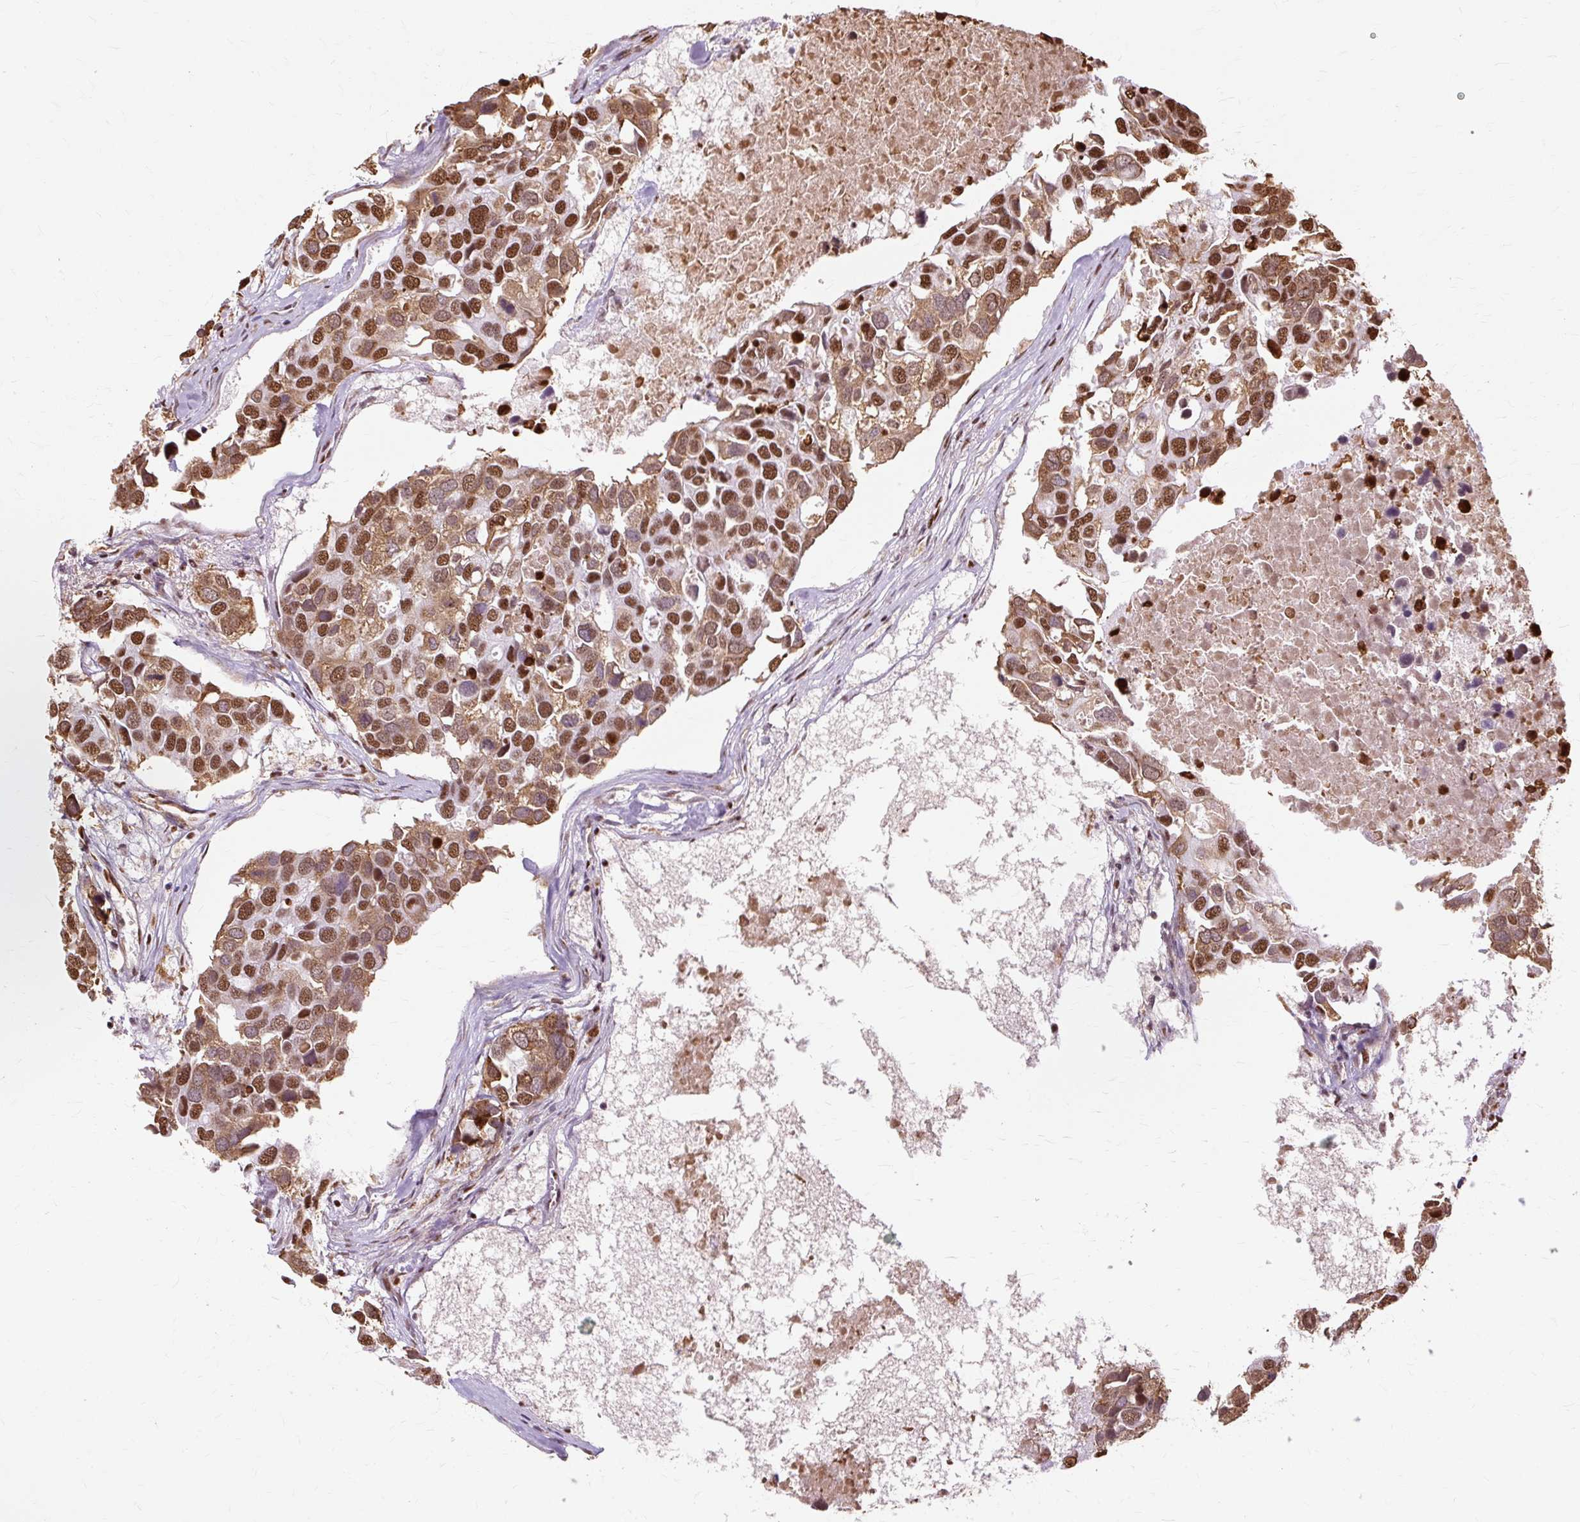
{"staining": {"intensity": "moderate", "quantity": ">75%", "location": "cytoplasmic/membranous,nuclear"}, "tissue": "breast cancer", "cell_type": "Tumor cells", "image_type": "cancer", "snomed": [{"axis": "morphology", "description": "Duct carcinoma"}, {"axis": "topography", "description": "Breast"}], "caption": "The micrograph exhibits staining of breast cancer (intraductal carcinoma), revealing moderate cytoplasmic/membranous and nuclear protein positivity (brown color) within tumor cells.", "gene": "XRCC6", "patient": {"sex": "female", "age": 83}}